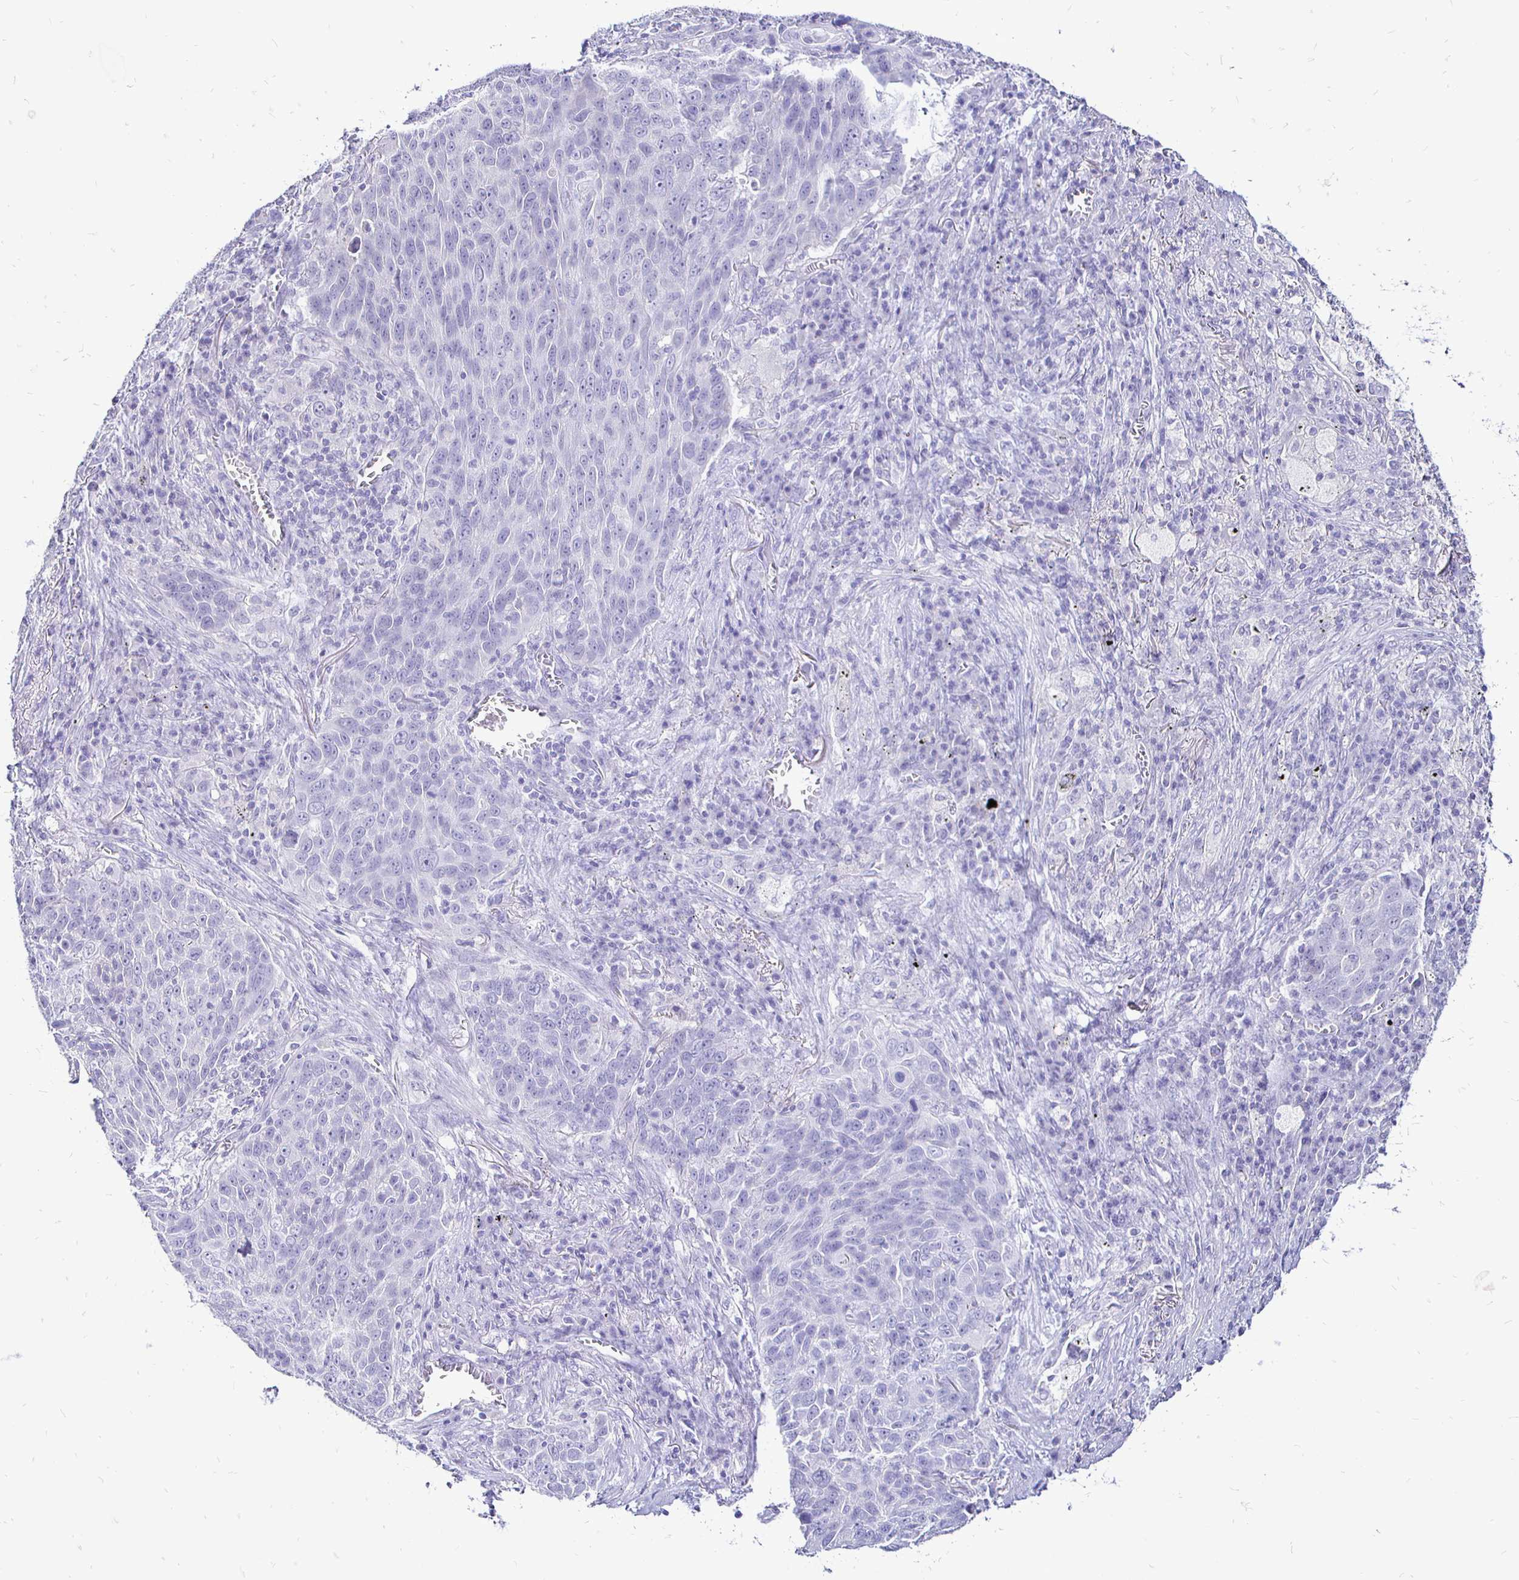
{"staining": {"intensity": "negative", "quantity": "none", "location": "none"}, "tissue": "lung cancer", "cell_type": "Tumor cells", "image_type": "cancer", "snomed": [{"axis": "morphology", "description": "Squamous cell carcinoma, NOS"}, {"axis": "topography", "description": "Lung"}], "caption": "Lung cancer (squamous cell carcinoma) stained for a protein using immunohistochemistry (IHC) exhibits no positivity tumor cells.", "gene": "IRGC", "patient": {"sex": "male", "age": 78}}